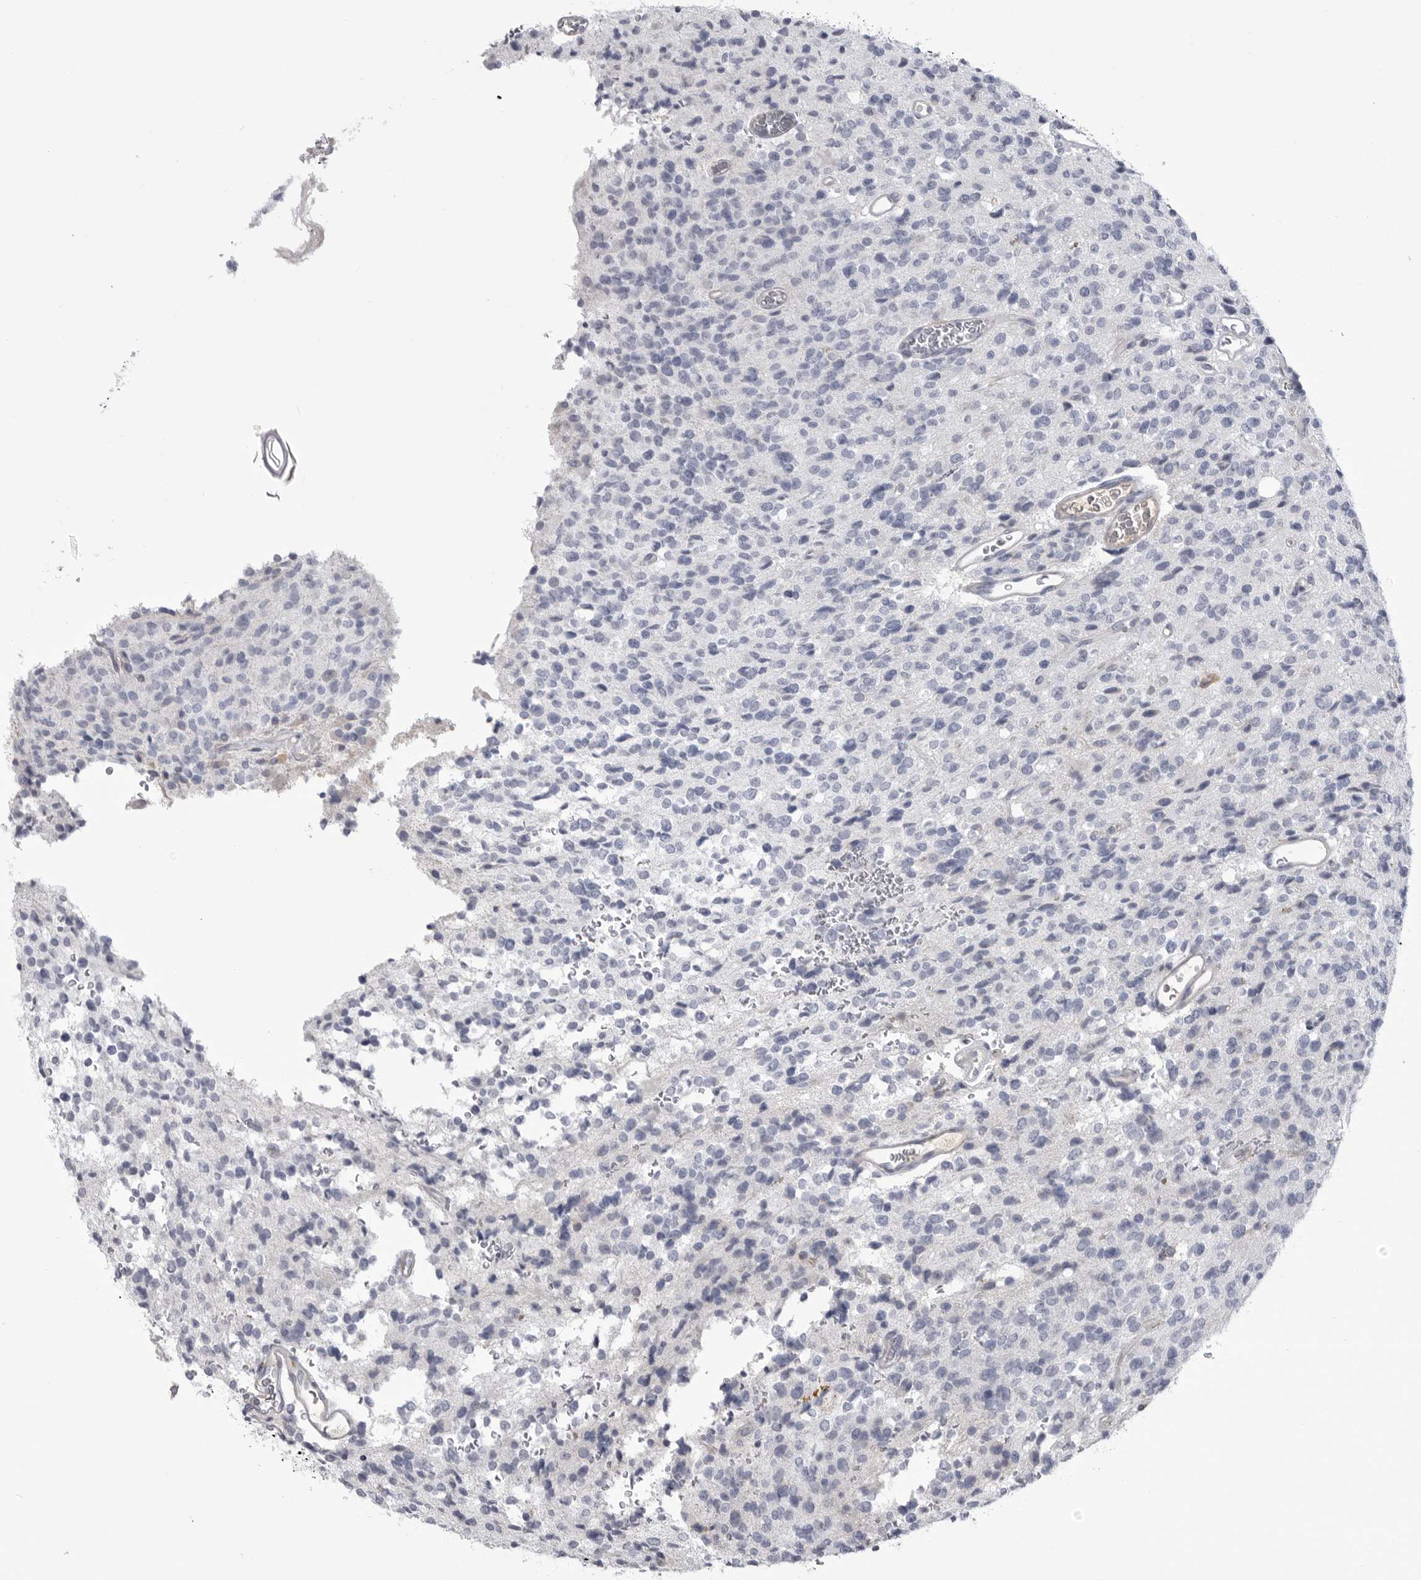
{"staining": {"intensity": "negative", "quantity": "none", "location": "none"}, "tissue": "glioma", "cell_type": "Tumor cells", "image_type": "cancer", "snomed": [{"axis": "morphology", "description": "Glioma, malignant, High grade"}, {"axis": "topography", "description": "Brain"}], "caption": "The image reveals no significant staining in tumor cells of high-grade glioma (malignant).", "gene": "FKBP2", "patient": {"sex": "male", "age": 34}}